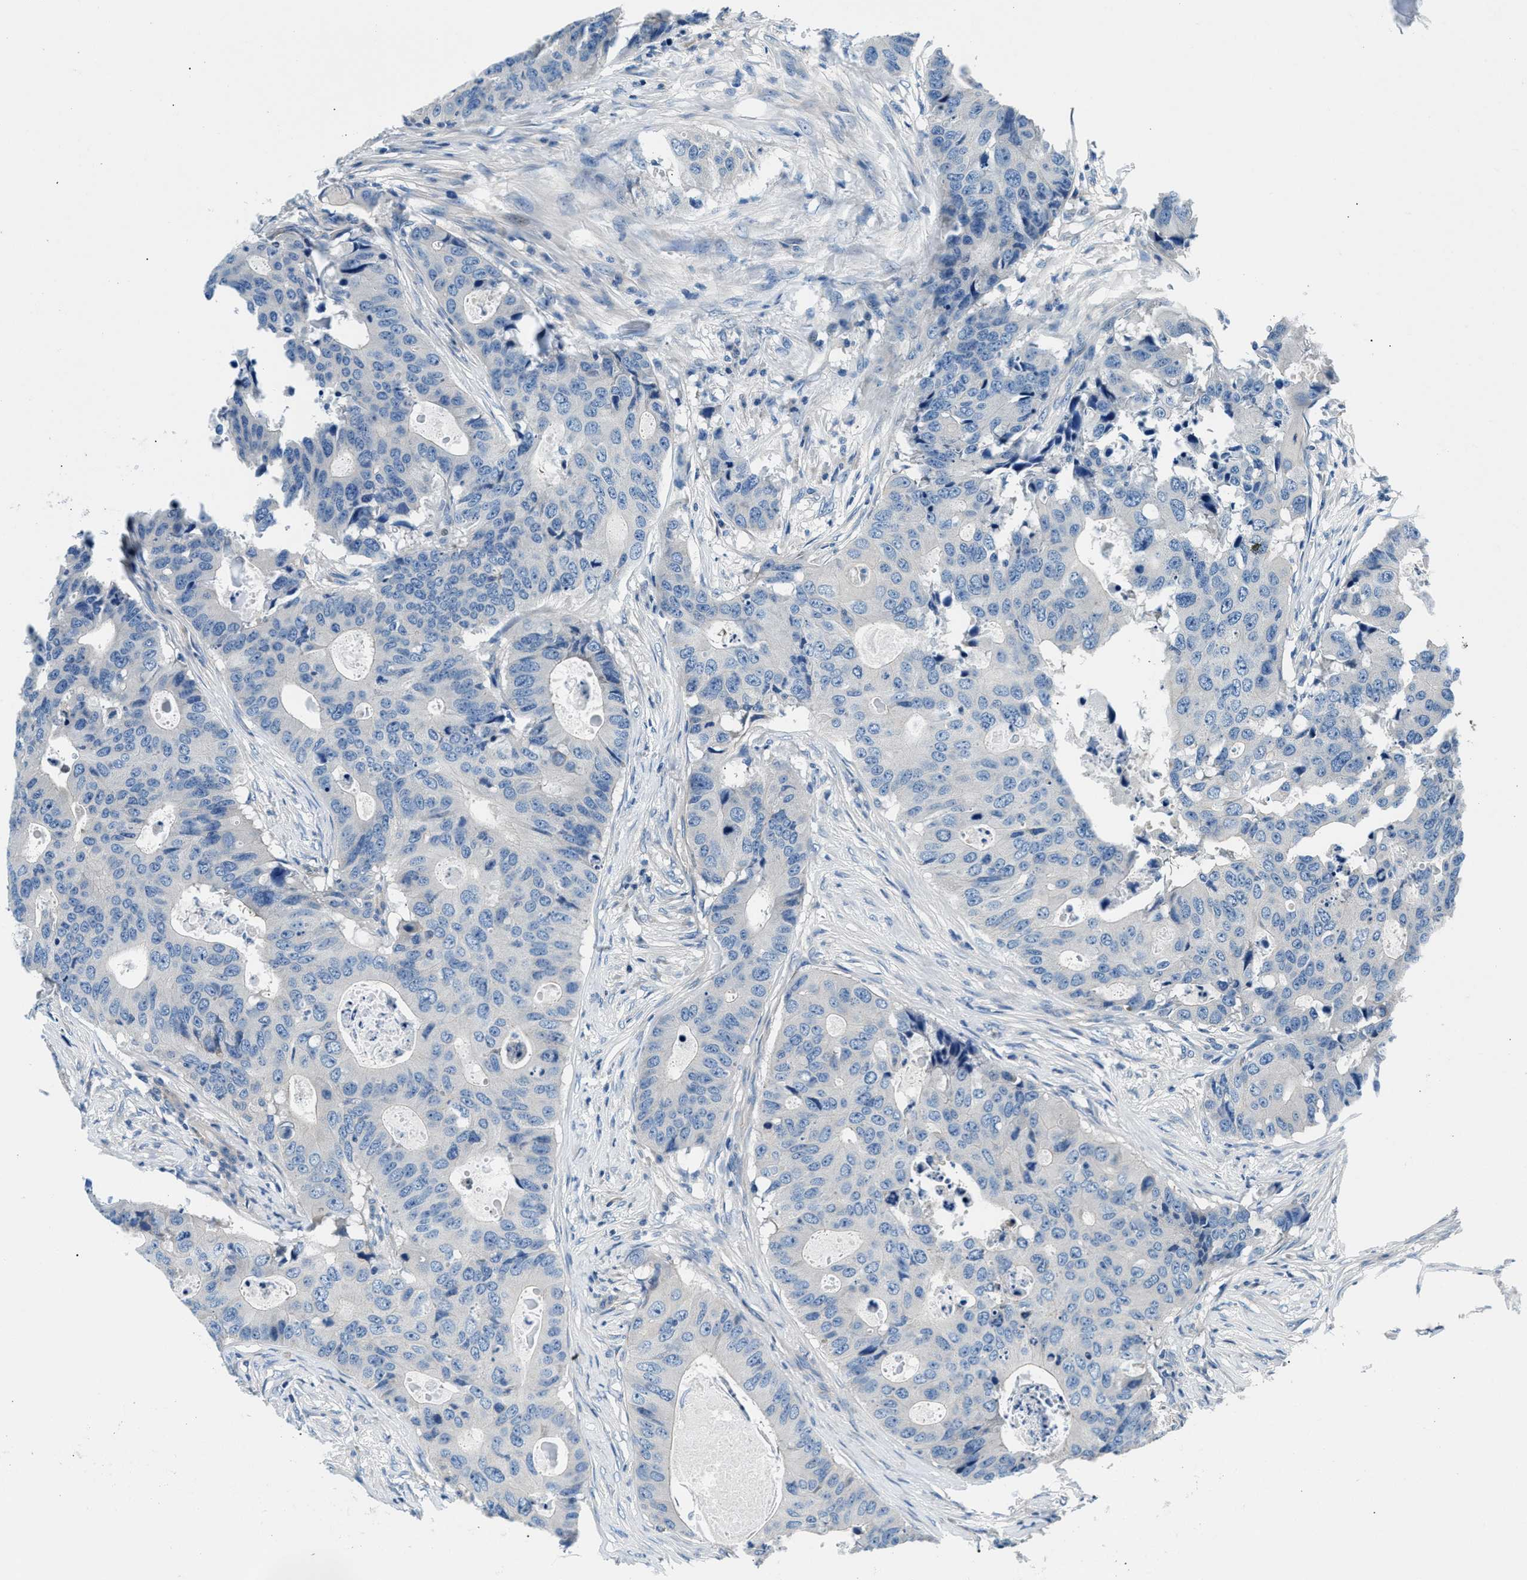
{"staining": {"intensity": "negative", "quantity": "none", "location": "none"}, "tissue": "colorectal cancer", "cell_type": "Tumor cells", "image_type": "cancer", "snomed": [{"axis": "morphology", "description": "Adenocarcinoma, NOS"}, {"axis": "topography", "description": "Colon"}], "caption": "There is no significant expression in tumor cells of colorectal cancer. (Immunohistochemistry (ihc), brightfield microscopy, high magnification).", "gene": "CDRT4", "patient": {"sex": "male", "age": 71}}